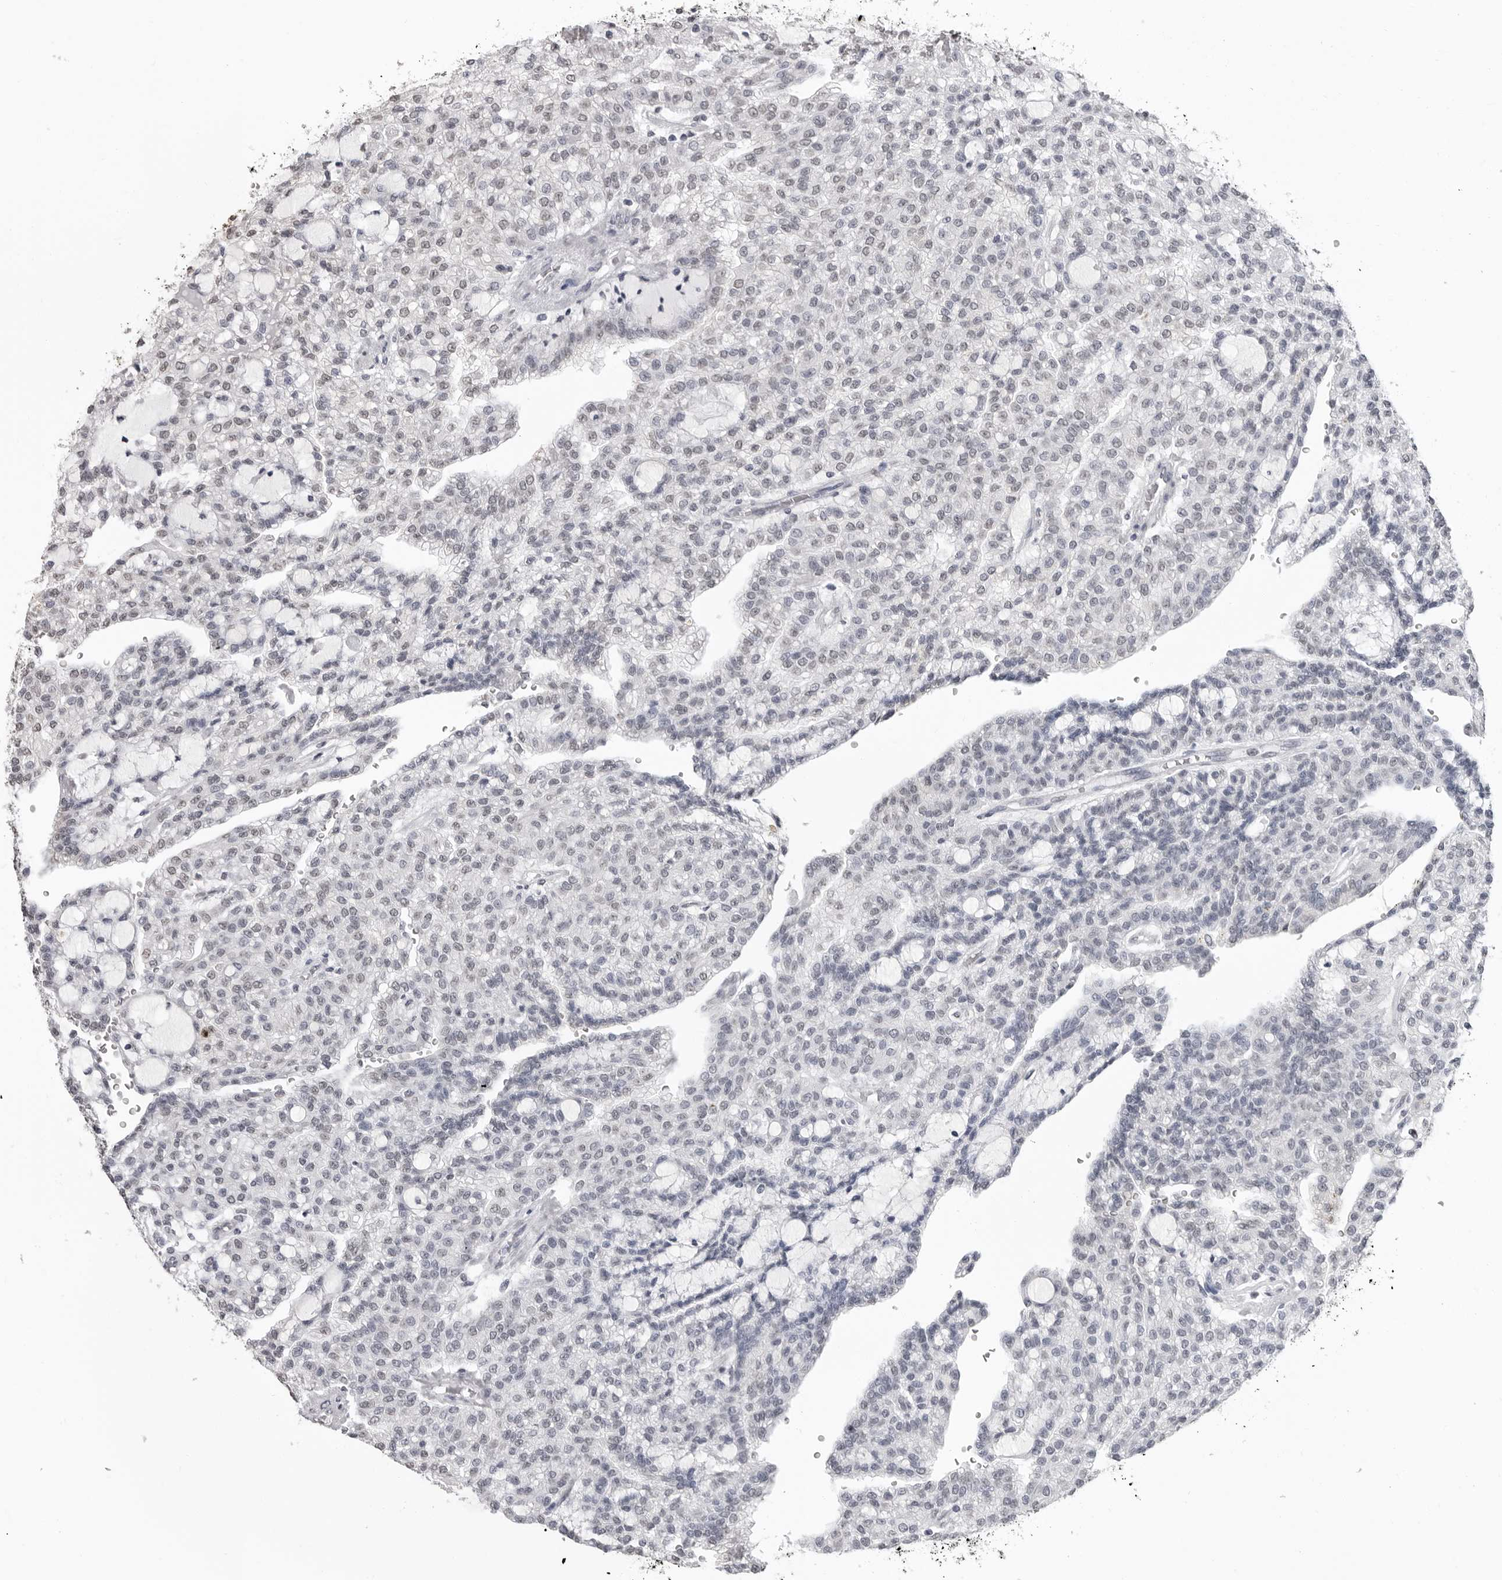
{"staining": {"intensity": "negative", "quantity": "none", "location": "none"}, "tissue": "renal cancer", "cell_type": "Tumor cells", "image_type": "cancer", "snomed": [{"axis": "morphology", "description": "Adenocarcinoma, NOS"}, {"axis": "topography", "description": "Kidney"}], "caption": "Micrograph shows no protein positivity in tumor cells of adenocarcinoma (renal) tissue.", "gene": "HEPACAM", "patient": {"sex": "male", "age": 63}}